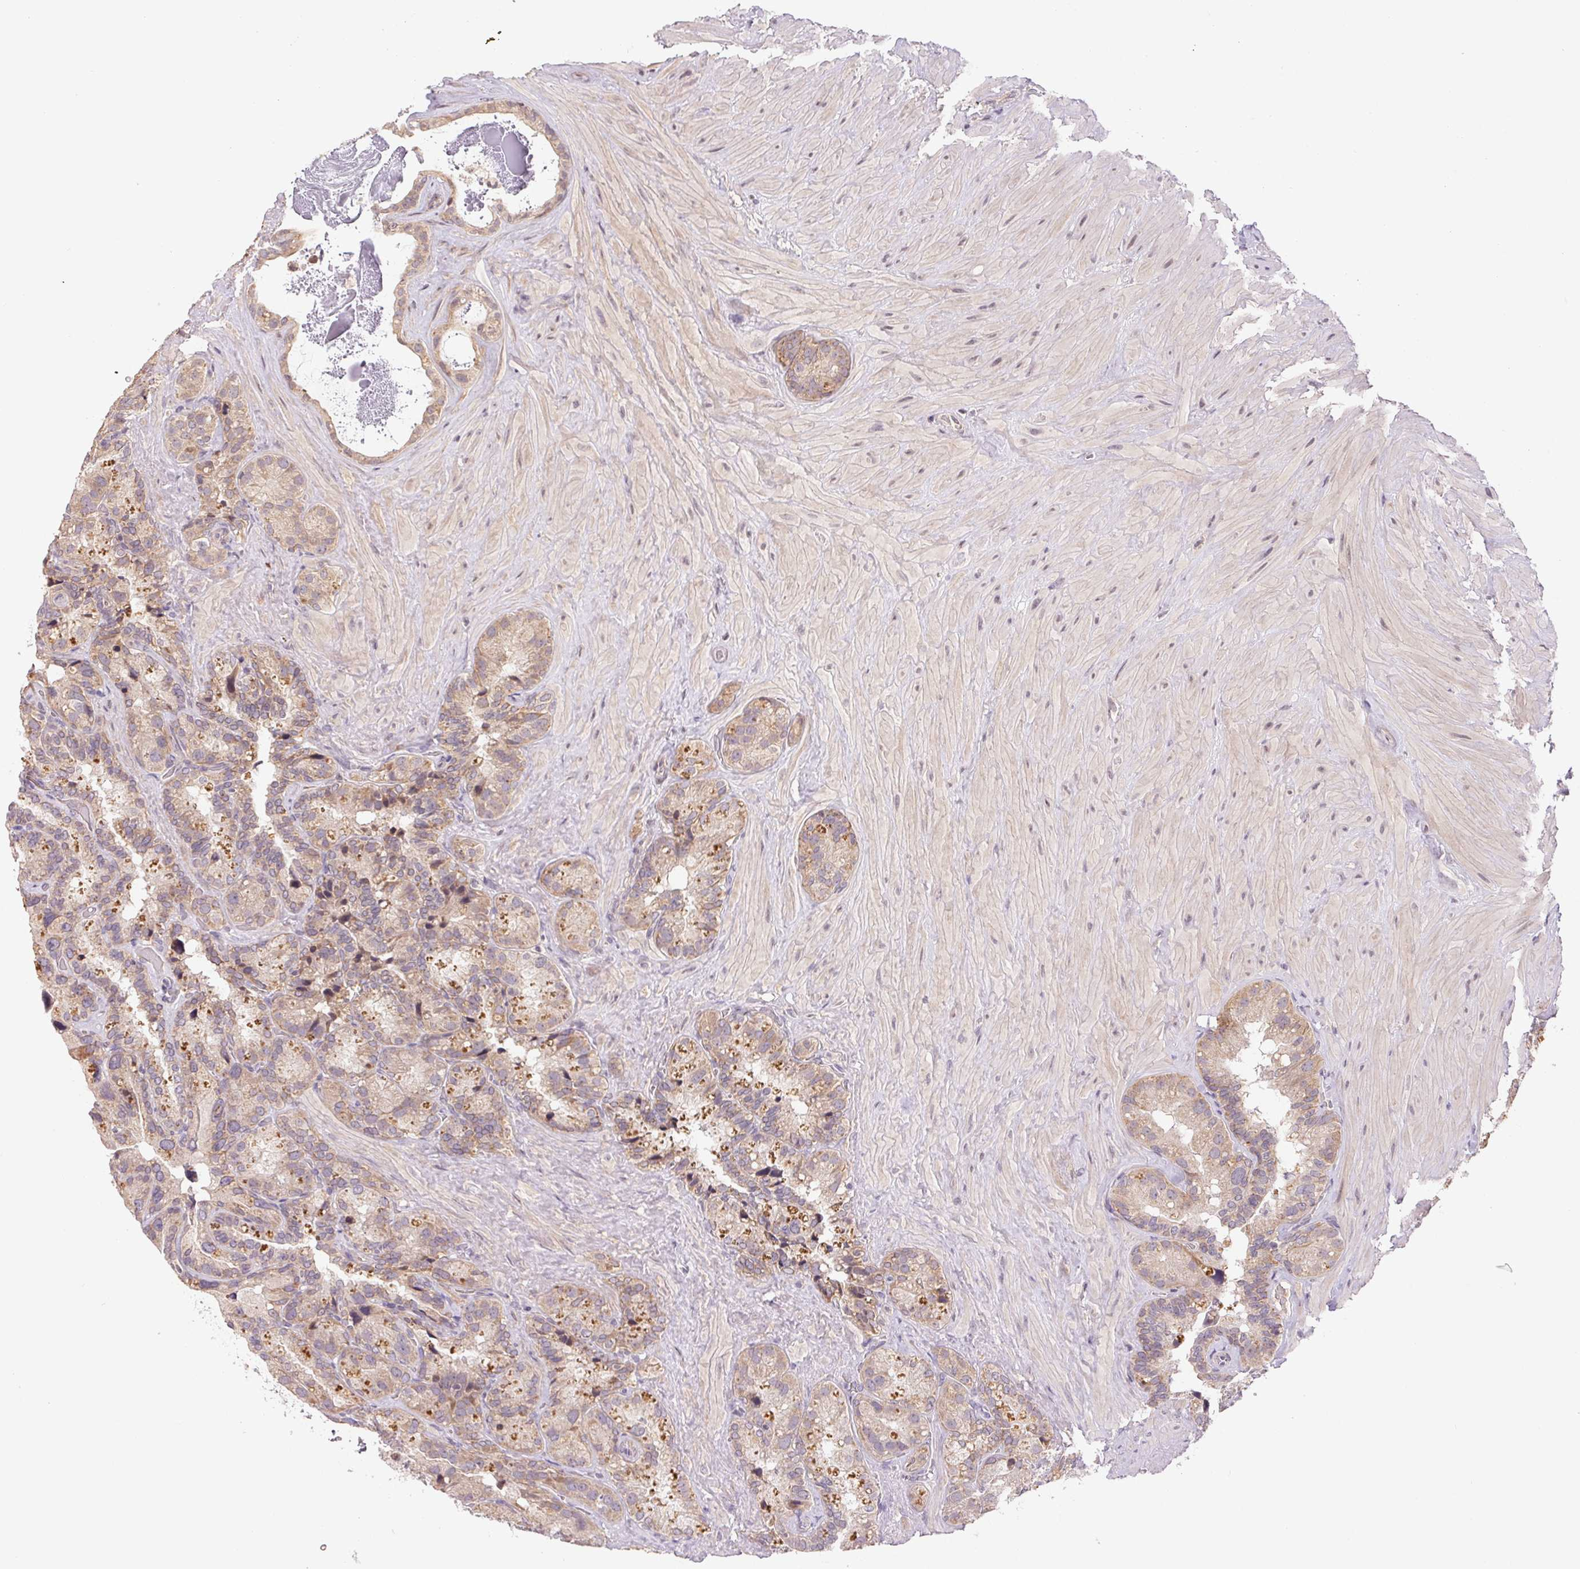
{"staining": {"intensity": "weak", "quantity": "25%-75%", "location": "cytoplasmic/membranous"}, "tissue": "seminal vesicle", "cell_type": "Glandular cells", "image_type": "normal", "snomed": [{"axis": "morphology", "description": "Normal tissue, NOS"}, {"axis": "topography", "description": "Seminal veicle"}], "caption": "Immunohistochemical staining of normal seminal vesicle displays weak cytoplasmic/membranous protein expression in approximately 25%-75% of glandular cells. Ihc stains the protein in brown and the nuclei are stained blue.", "gene": "BNIP5", "patient": {"sex": "male", "age": 60}}